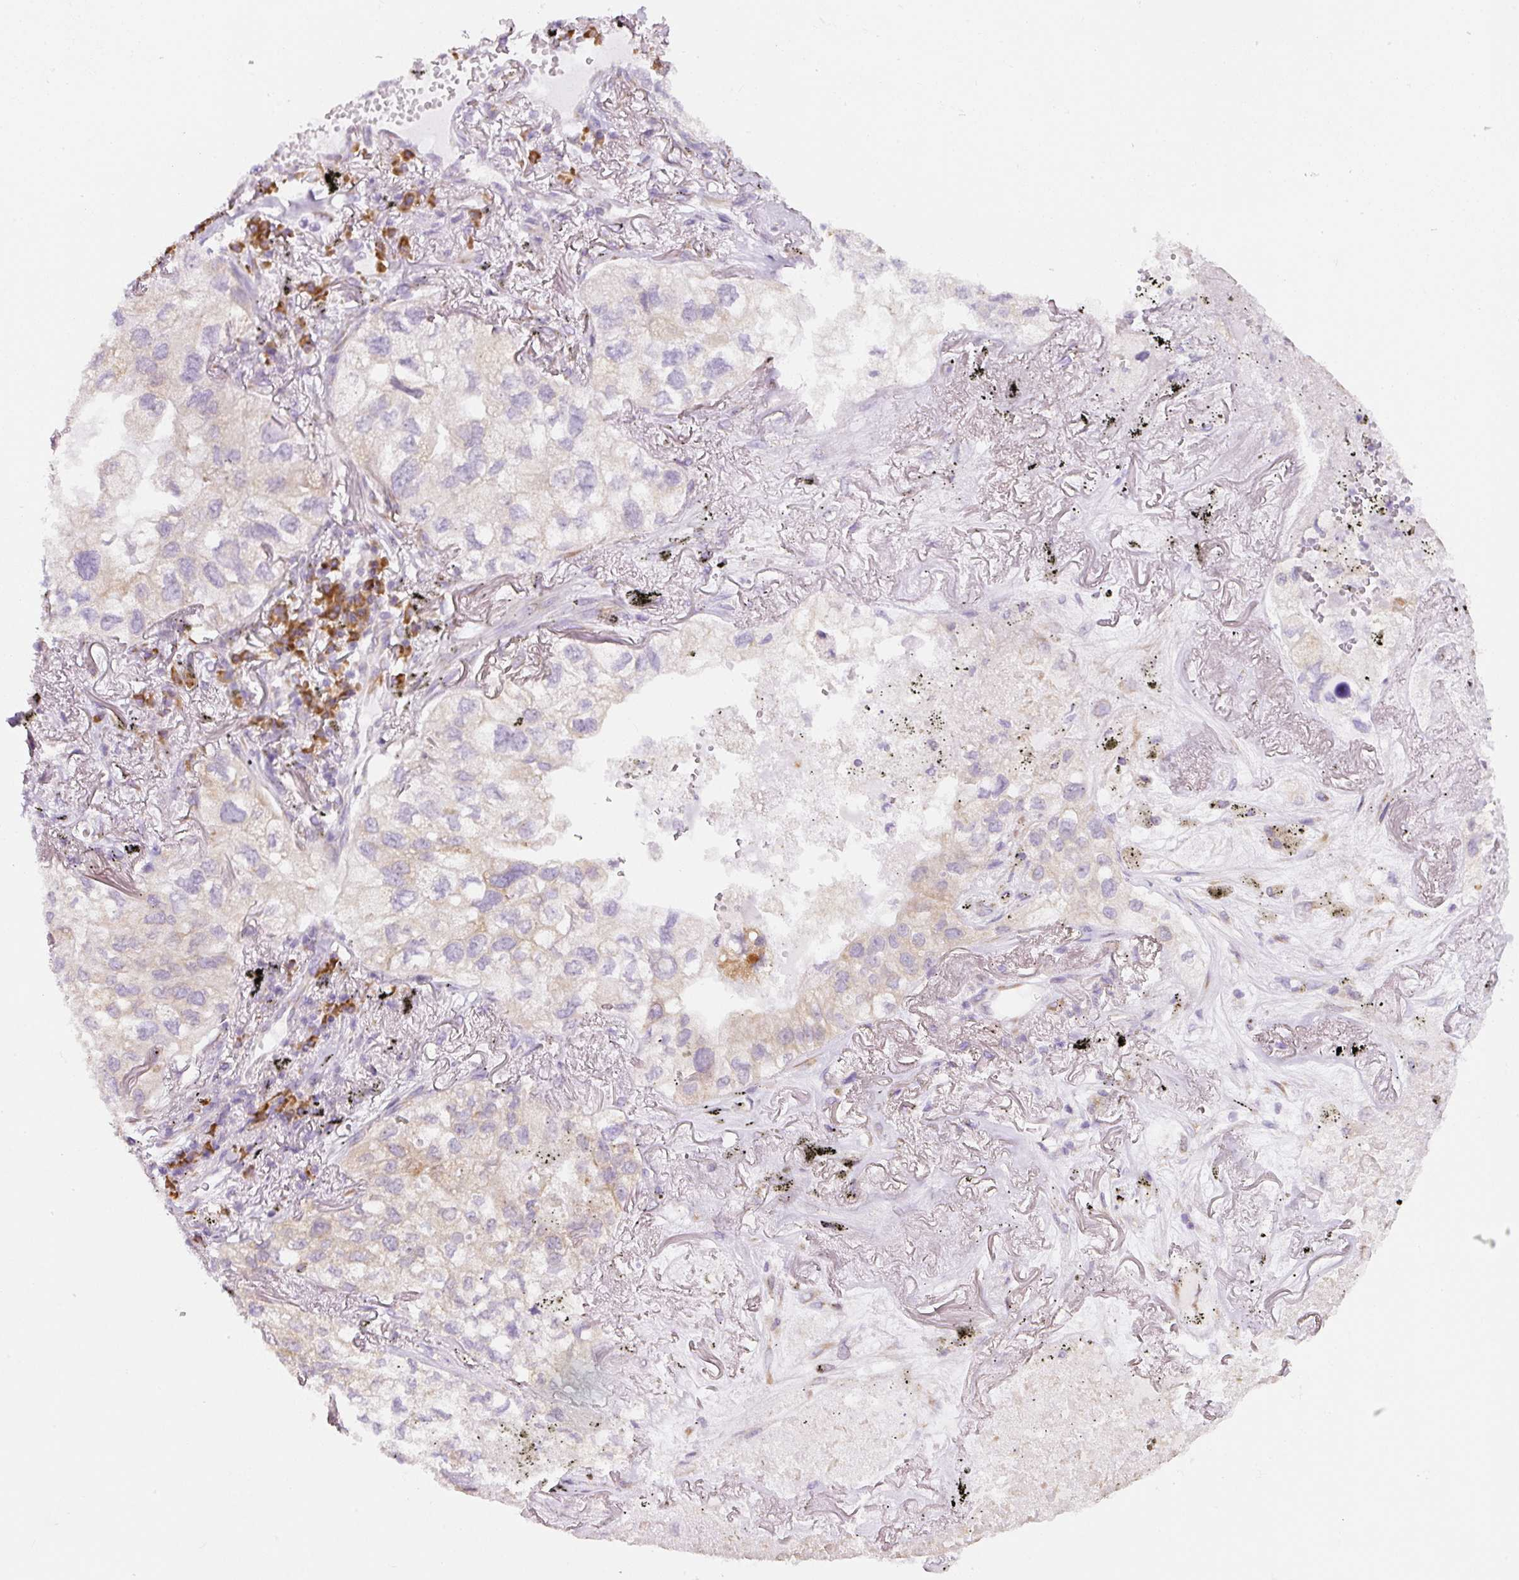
{"staining": {"intensity": "weak", "quantity": "25%-75%", "location": "cytoplasmic/membranous"}, "tissue": "lung cancer", "cell_type": "Tumor cells", "image_type": "cancer", "snomed": [{"axis": "morphology", "description": "Adenocarcinoma, NOS"}, {"axis": "topography", "description": "Lung"}], "caption": "Tumor cells show low levels of weak cytoplasmic/membranous expression in about 25%-75% of cells in human lung cancer. The staining is performed using DAB brown chromogen to label protein expression. The nuclei are counter-stained blue using hematoxylin.", "gene": "DDOST", "patient": {"sex": "male", "age": 65}}